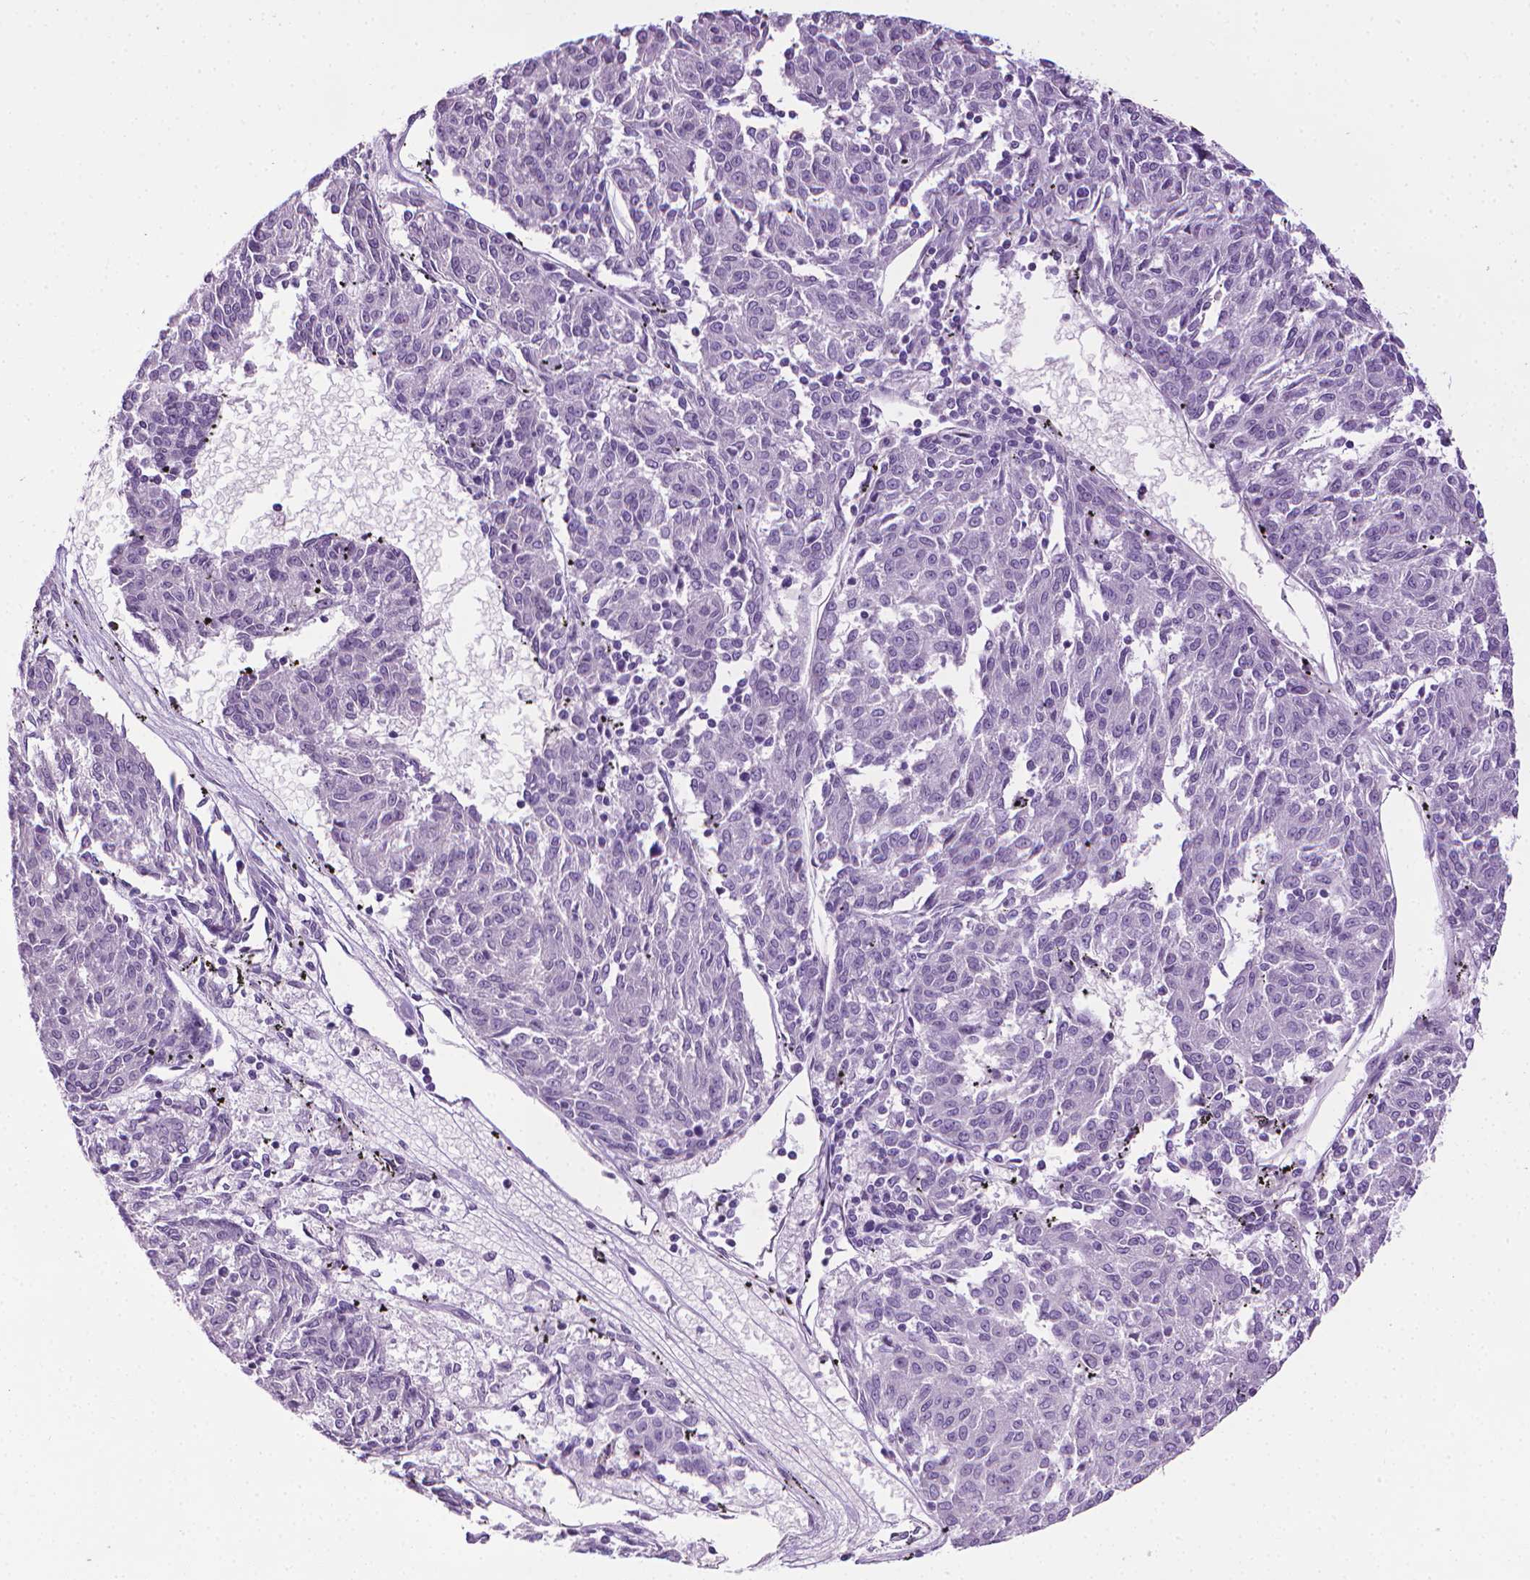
{"staining": {"intensity": "negative", "quantity": "none", "location": "none"}, "tissue": "melanoma", "cell_type": "Tumor cells", "image_type": "cancer", "snomed": [{"axis": "morphology", "description": "Malignant melanoma, NOS"}, {"axis": "topography", "description": "Skin"}], "caption": "Melanoma was stained to show a protein in brown. There is no significant staining in tumor cells.", "gene": "DNAI7", "patient": {"sex": "female", "age": 72}}